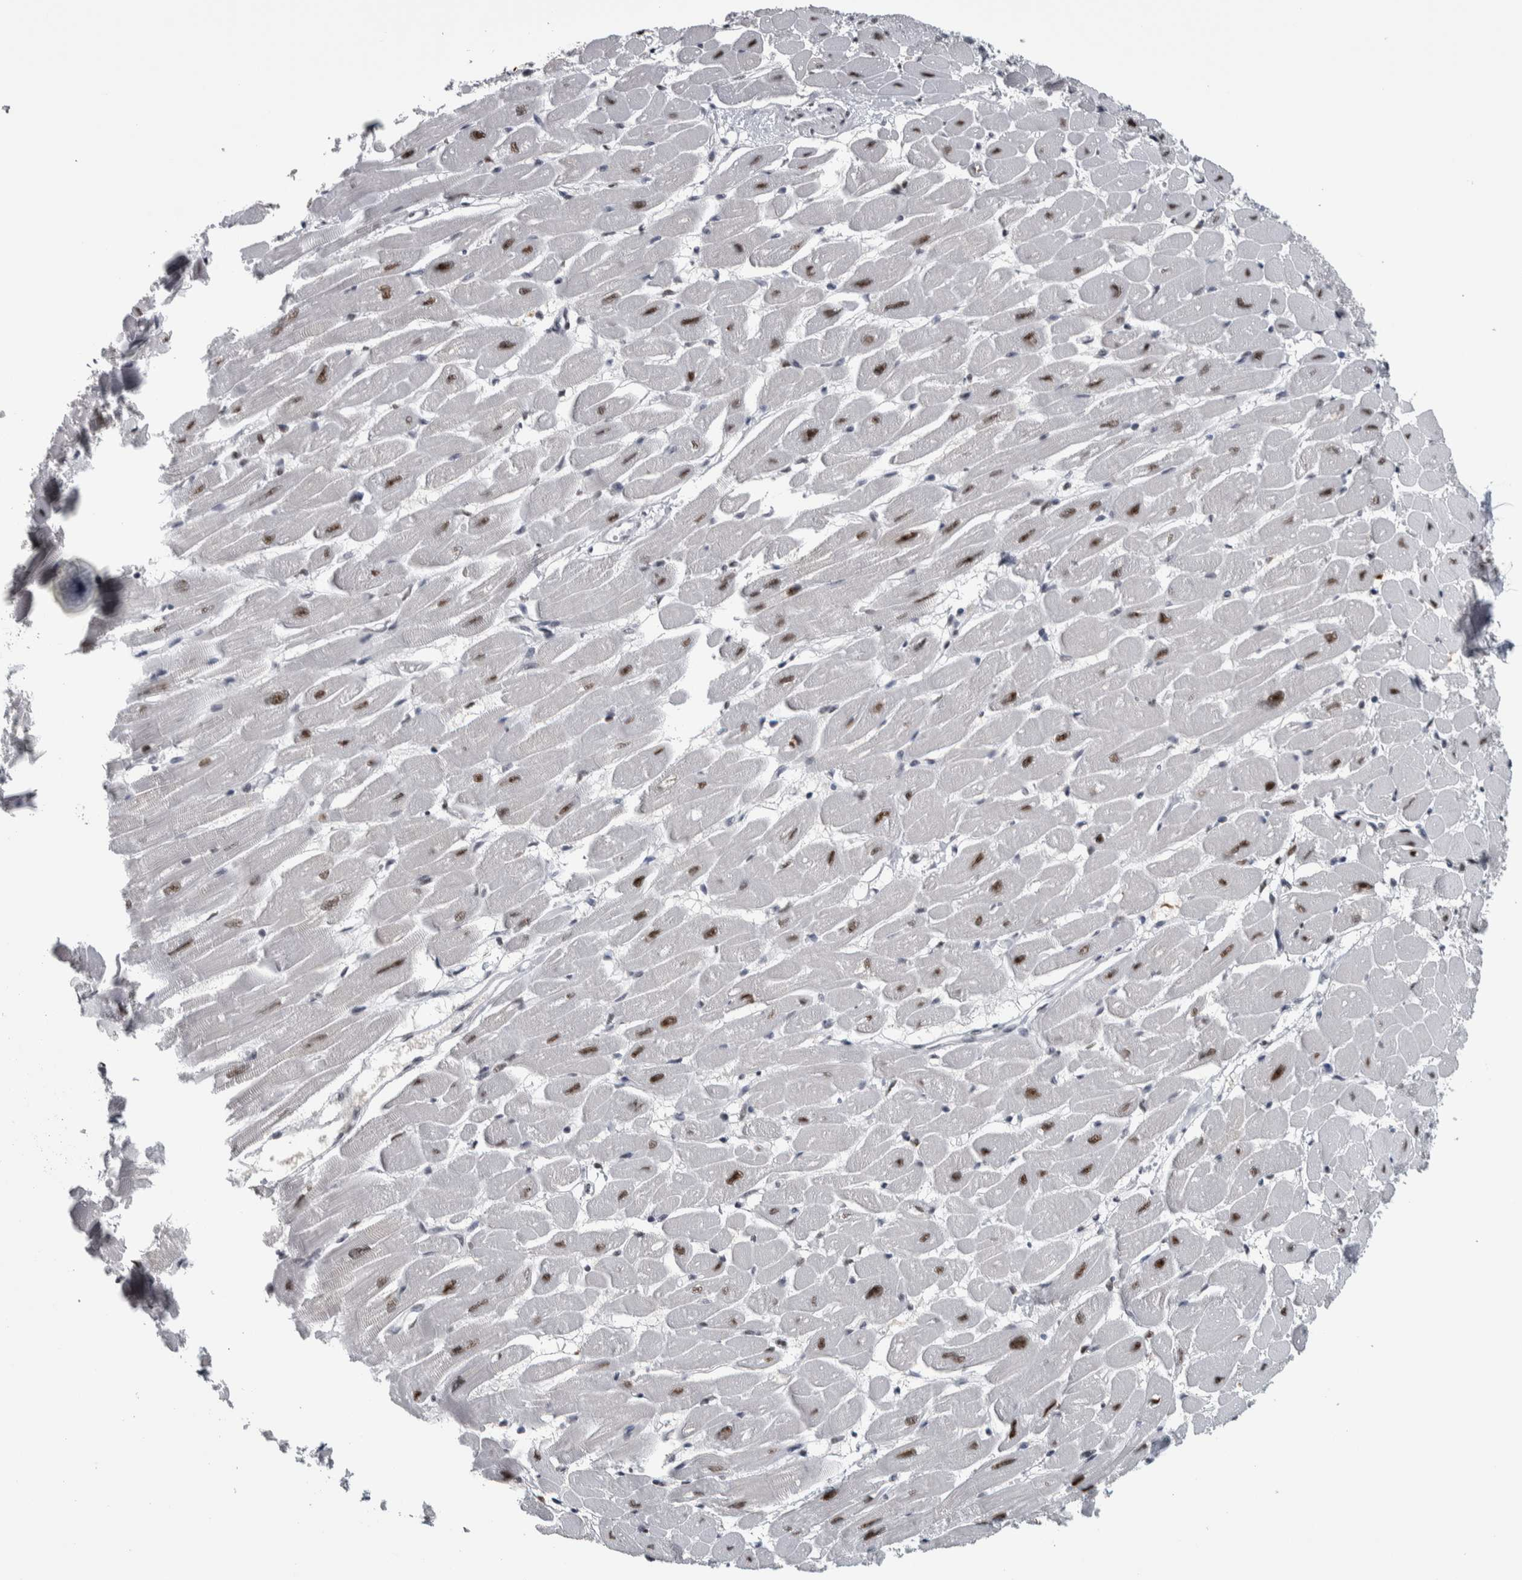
{"staining": {"intensity": "strong", "quantity": ">75%", "location": "nuclear"}, "tissue": "heart muscle", "cell_type": "Cardiomyocytes", "image_type": "normal", "snomed": [{"axis": "morphology", "description": "Normal tissue, NOS"}, {"axis": "topography", "description": "Heart"}], "caption": "Cardiomyocytes display high levels of strong nuclear expression in approximately >75% of cells in normal heart muscle. Using DAB (brown) and hematoxylin (blue) stains, captured at high magnification using brightfield microscopy.", "gene": "TOP2B", "patient": {"sex": "female", "age": 54}}